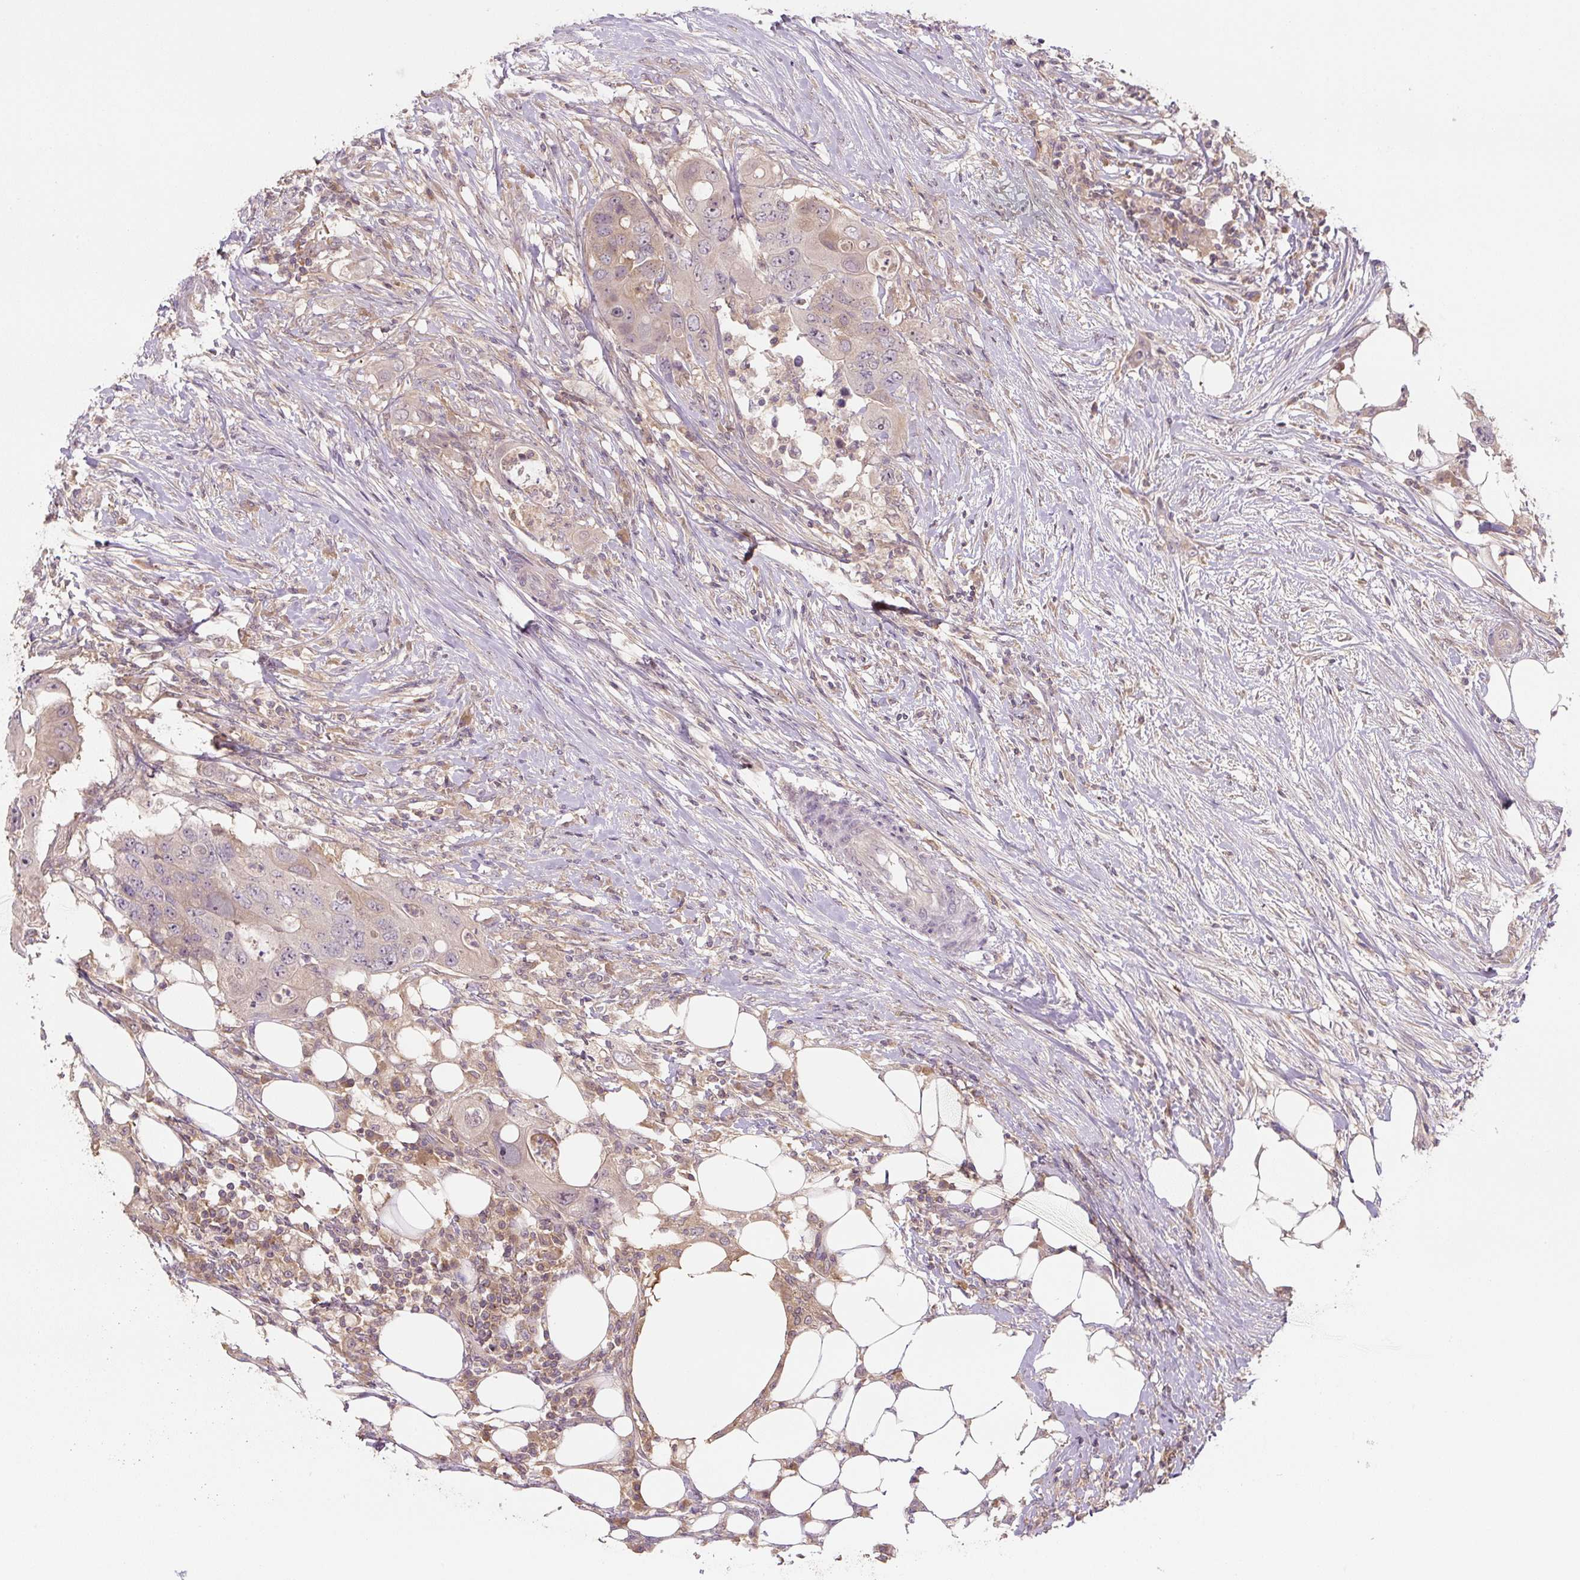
{"staining": {"intensity": "weak", "quantity": "<25%", "location": "cytoplasmic/membranous"}, "tissue": "colorectal cancer", "cell_type": "Tumor cells", "image_type": "cancer", "snomed": [{"axis": "morphology", "description": "Adenocarcinoma, NOS"}, {"axis": "topography", "description": "Colon"}], "caption": "Immunohistochemical staining of human colorectal adenocarcinoma exhibits no significant staining in tumor cells.", "gene": "C2orf73", "patient": {"sex": "male", "age": 71}}